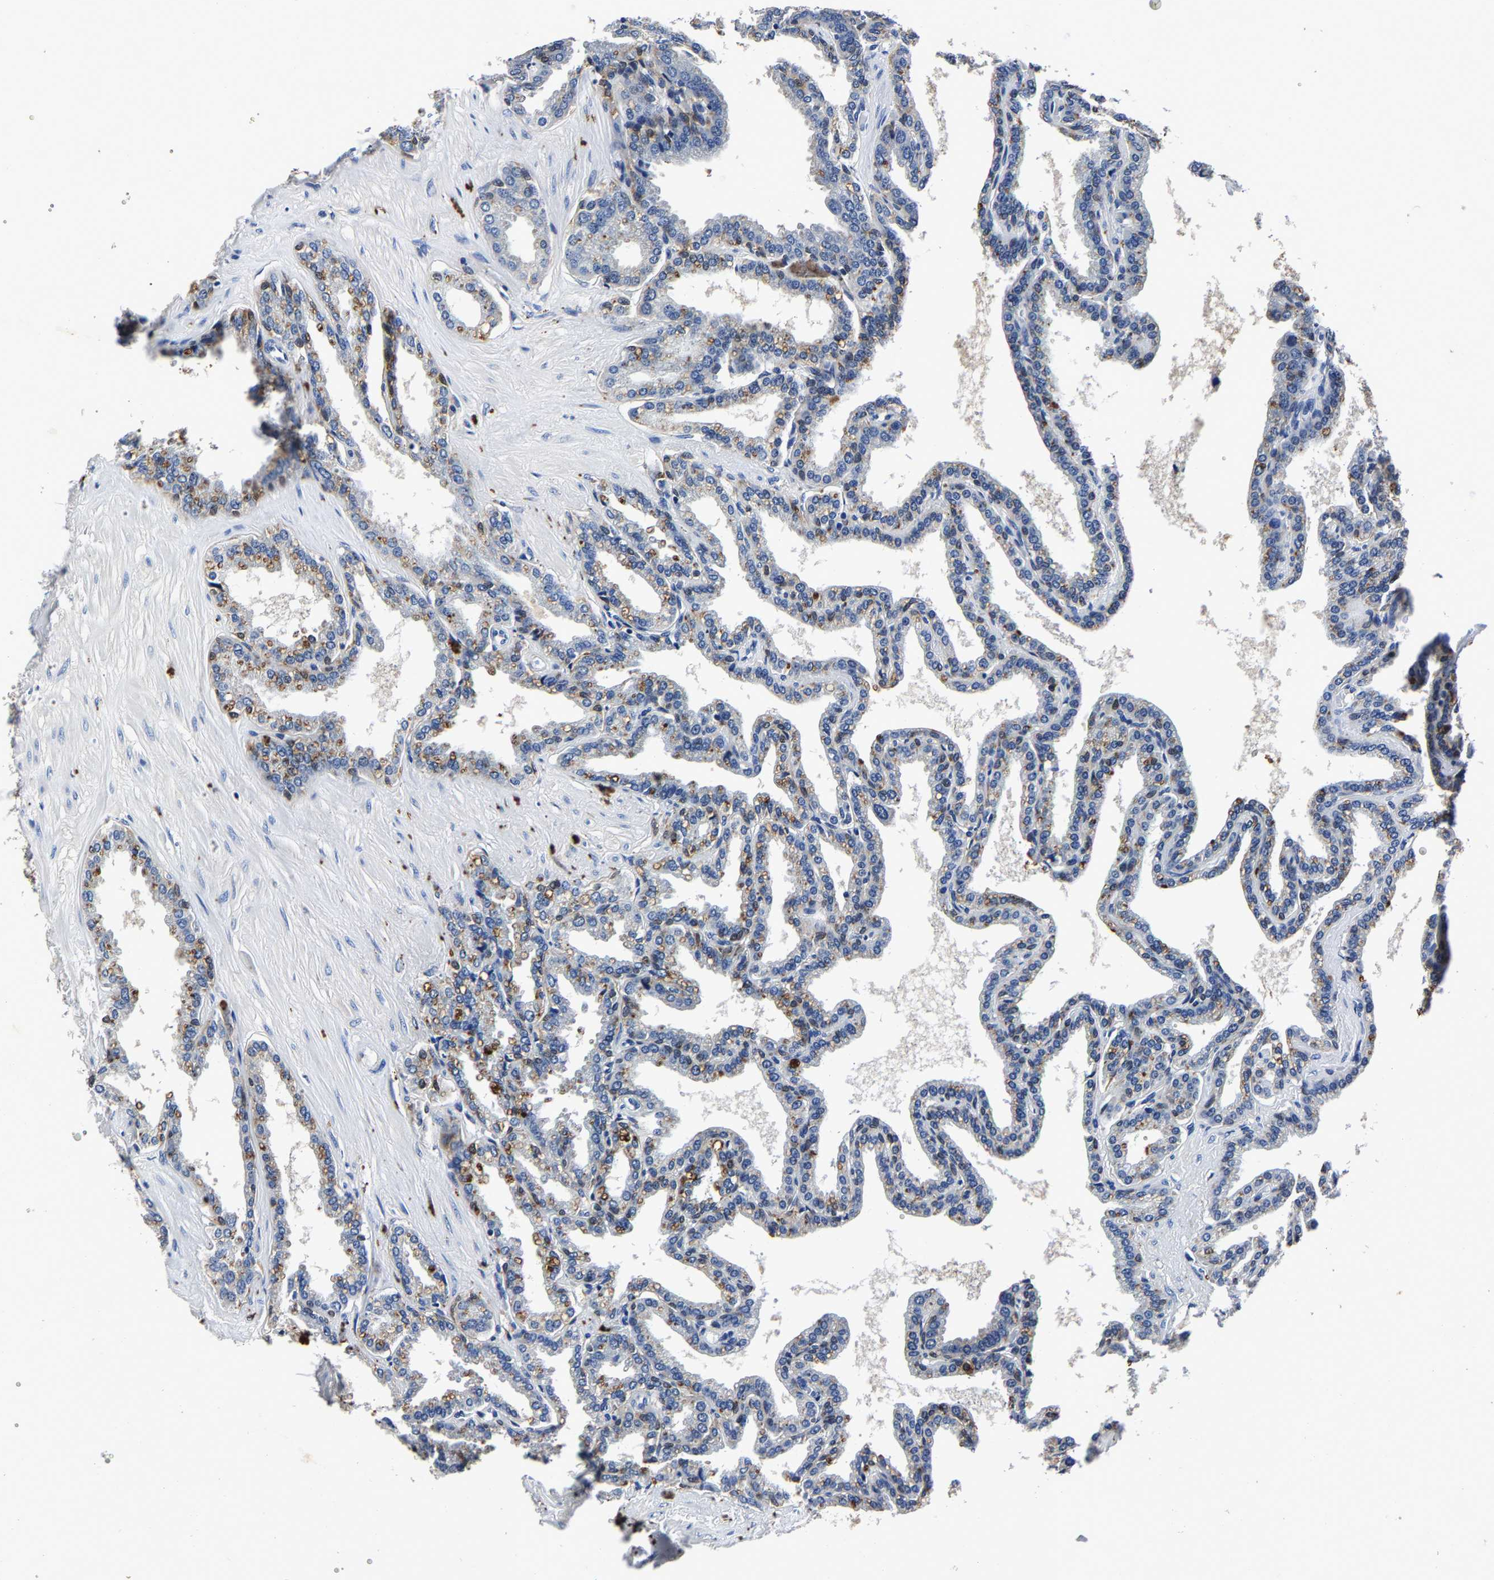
{"staining": {"intensity": "moderate", "quantity": "25%-75%", "location": "cytoplasmic/membranous"}, "tissue": "seminal vesicle", "cell_type": "Glandular cells", "image_type": "normal", "snomed": [{"axis": "morphology", "description": "Normal tissue, NOS"}, {"axis": "topography", "description": "Seminal veicle"}], "caption": "Moderate cytoplasmic/membranous protein staining is appreciated in approximately 25%-75% of glandular cells in seminal vesicle.", "gene": "PSPH", "patient": {"sex": "male", "age": 46}}